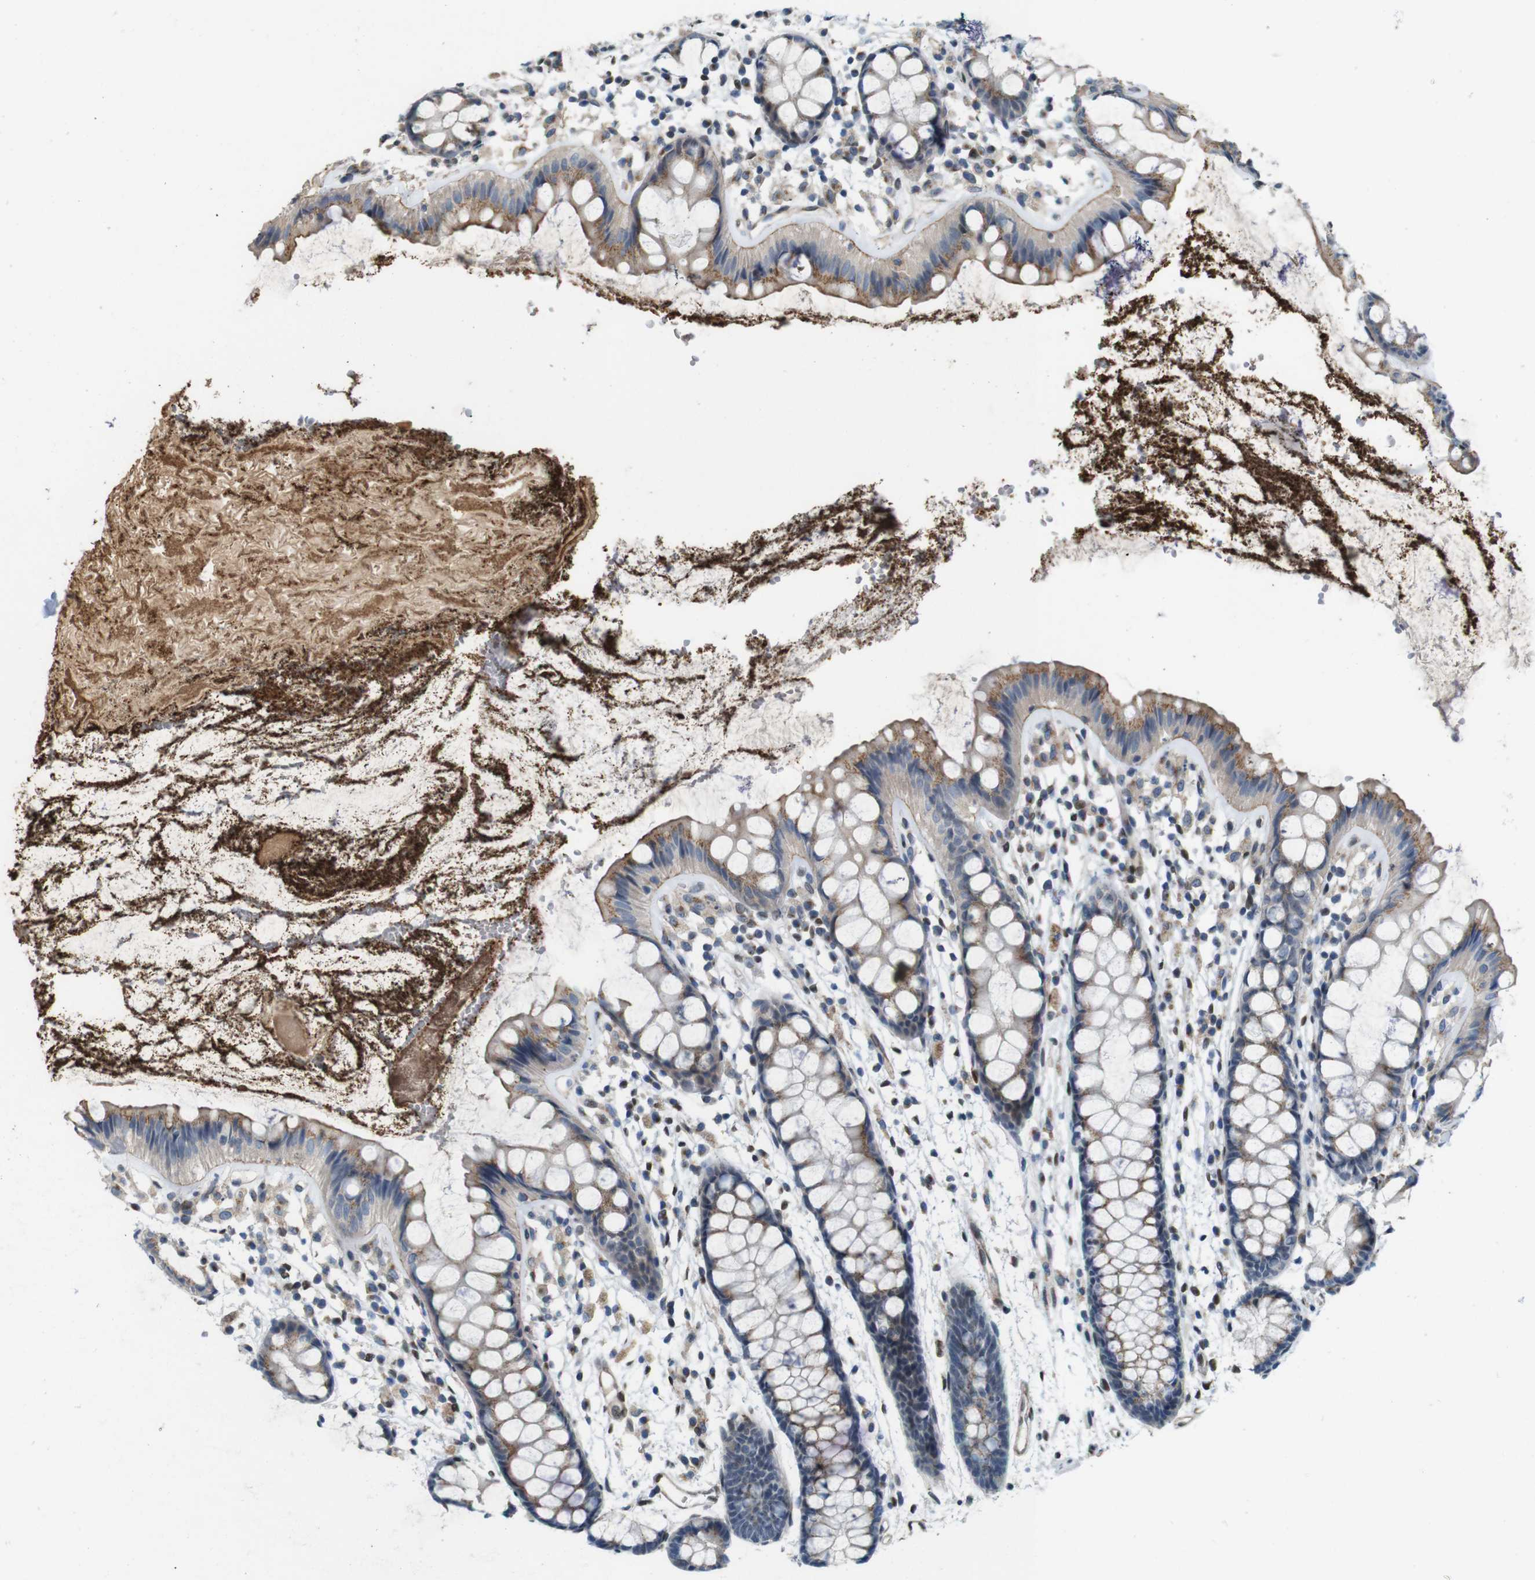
{"staining": {"intensity": "moderate", "quantity": ">75%", "location": "cytoplasmic/membranous,nuclear"}, "tissue": "rectum", "cell_type": "Glandular cells", "image_type": "normal", "snomed": [{"axis": "morphology", "description": "Normal tissue, NOS"}, {"axis": "topography", "description": "Rectum"}], "caption": "Human rectum stained for a protein (brown) displays moderate cytoplasmic/membranous,nuclear positive positivity in about >75% of glandular cells.", "gene": "SKI", "patient": {"sex": "female", "age": 66}}